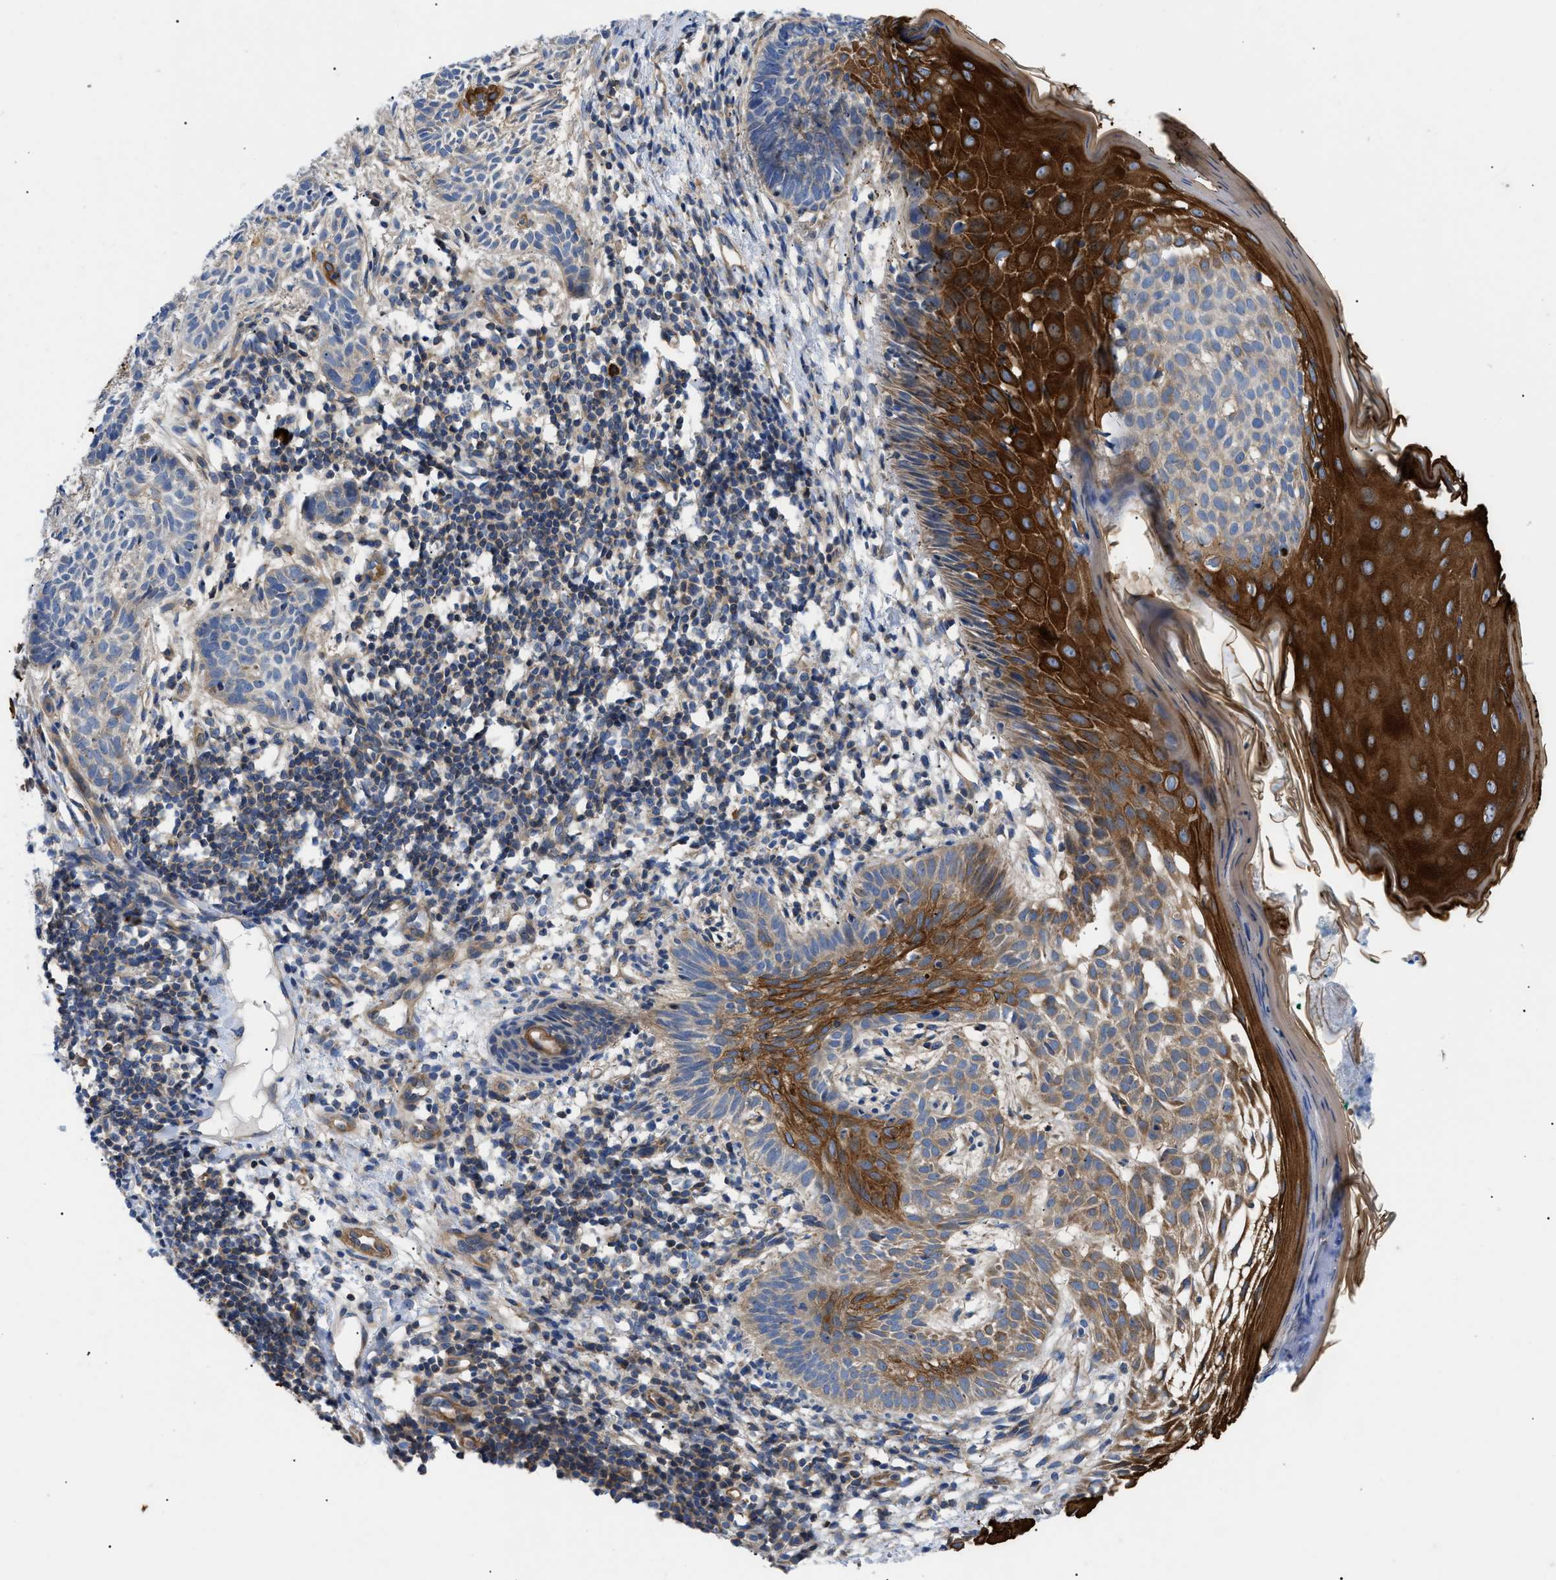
{"staining": {"intensity": "moderate", "quantity": "<25%", "location": "cytoplasmic/membranous"}, "tissue": "skin cancer", "cell_type": "Tumor cells", "image_type": "cancer", "snomed": [{"axis": "morphology", "description": "Basal cell carcinoma"}, {"axis": "topography", "description": "Skin"}], "caption": "A brown stain highlights moderate cytoplasmic/membranous positivity of a protein in basal cell carcinoma (skin) tumor cells. The protein is stained brown, and the nuclei are stained in blue (DAB (3,3'-diaminobenzidine) IHC with brightfield microscopy, high magnification).", "gene": "HSPB8", "patient": {"sex": "male", "age": 60}}